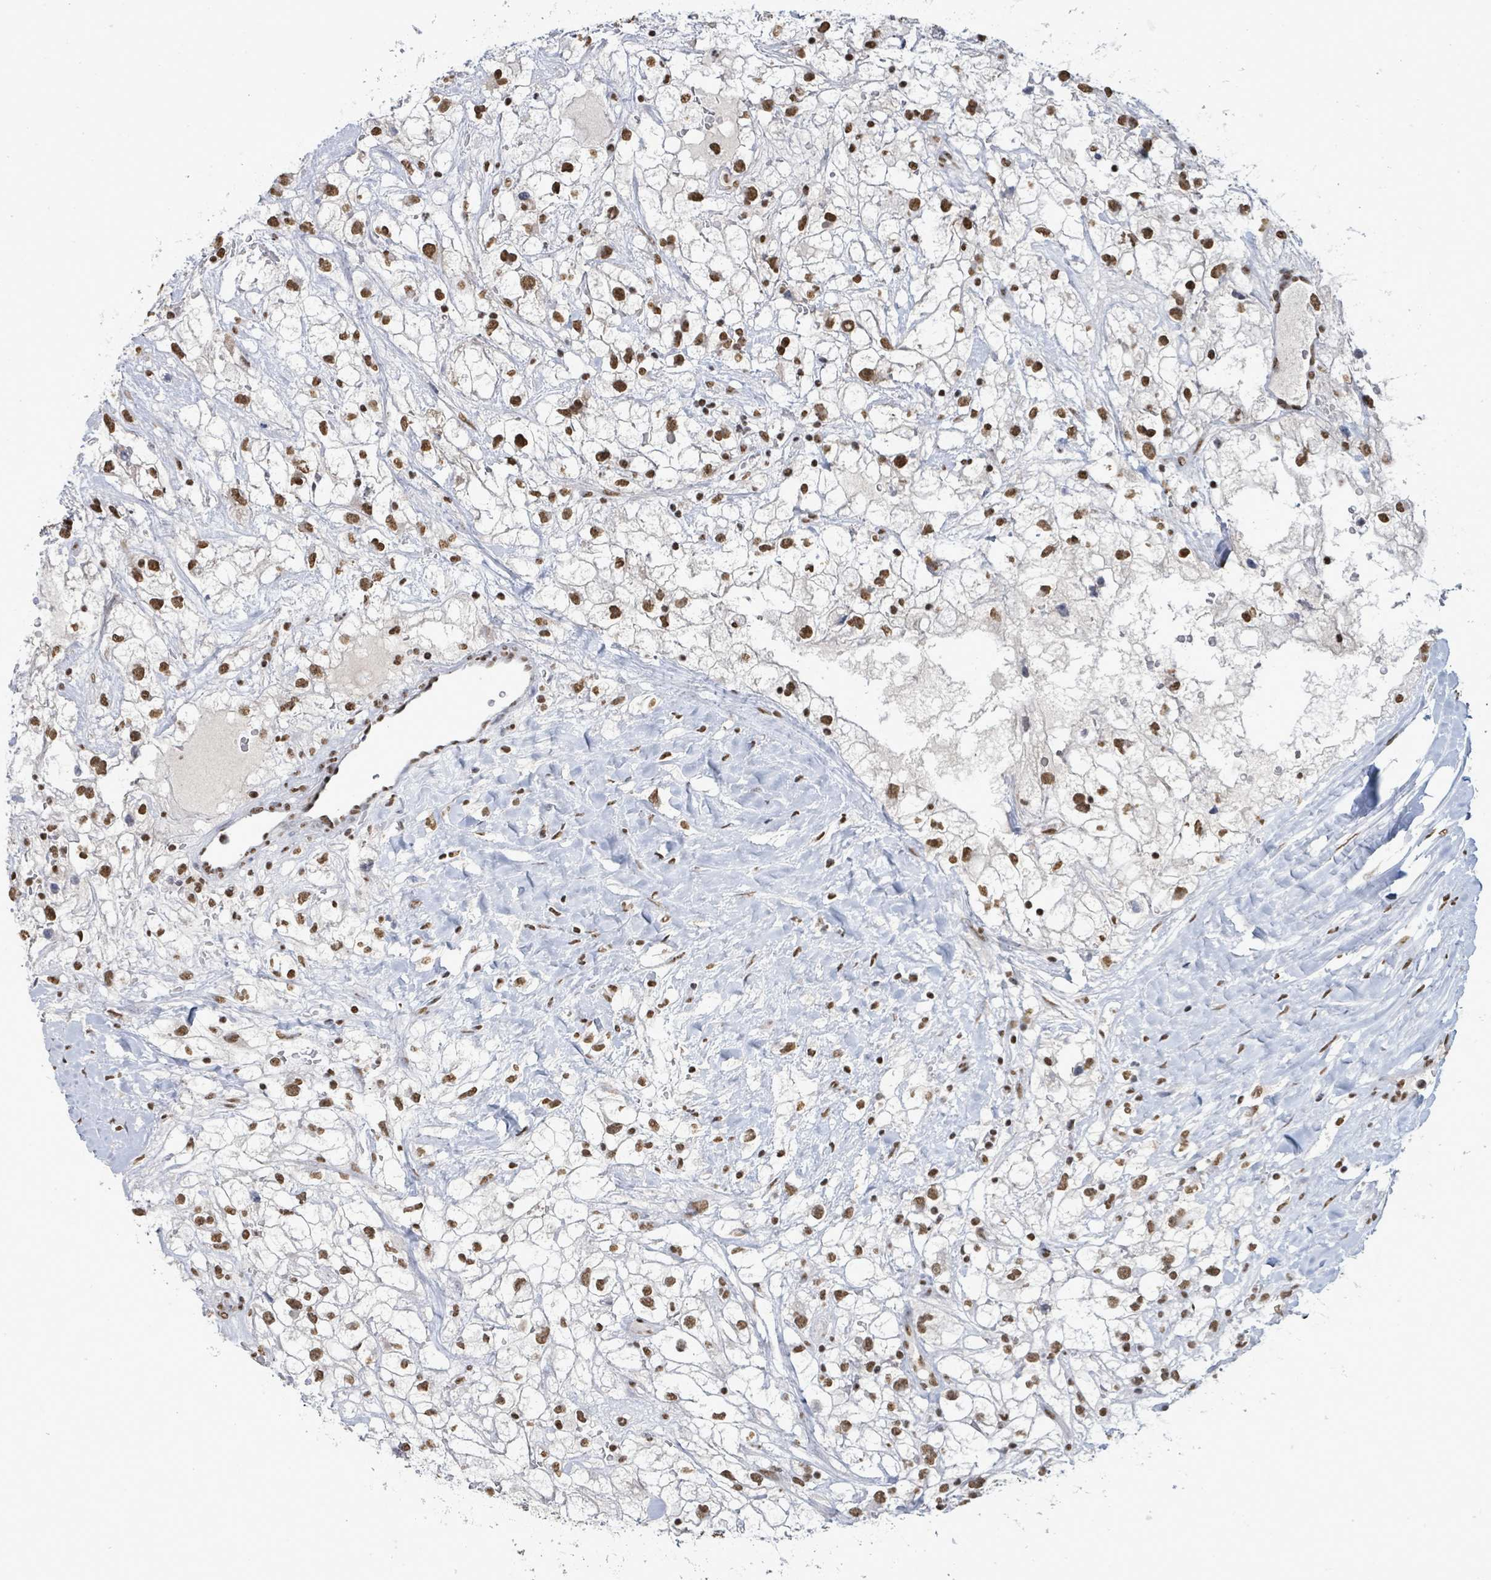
{"staining": {"intensity": "moderate", "quantity": ">75%", "location": "nuclear"}, "tissue": "renal cancer", "cell_type": "Tumor cells", "image_type": "cancer", "snomed": [{"axis": "morphology", "description": "Adenocarcinoma, NOS"}, {"axis": "topography", "description": "Kidney"}], "caption": "Renal cancer tissue exhibits moderate nuclear expression in about >75% of tumor cells, visualized by immunohistochemistry.", "gene": "SAMD14", "patient": {"sex": "male", "age": 59}}